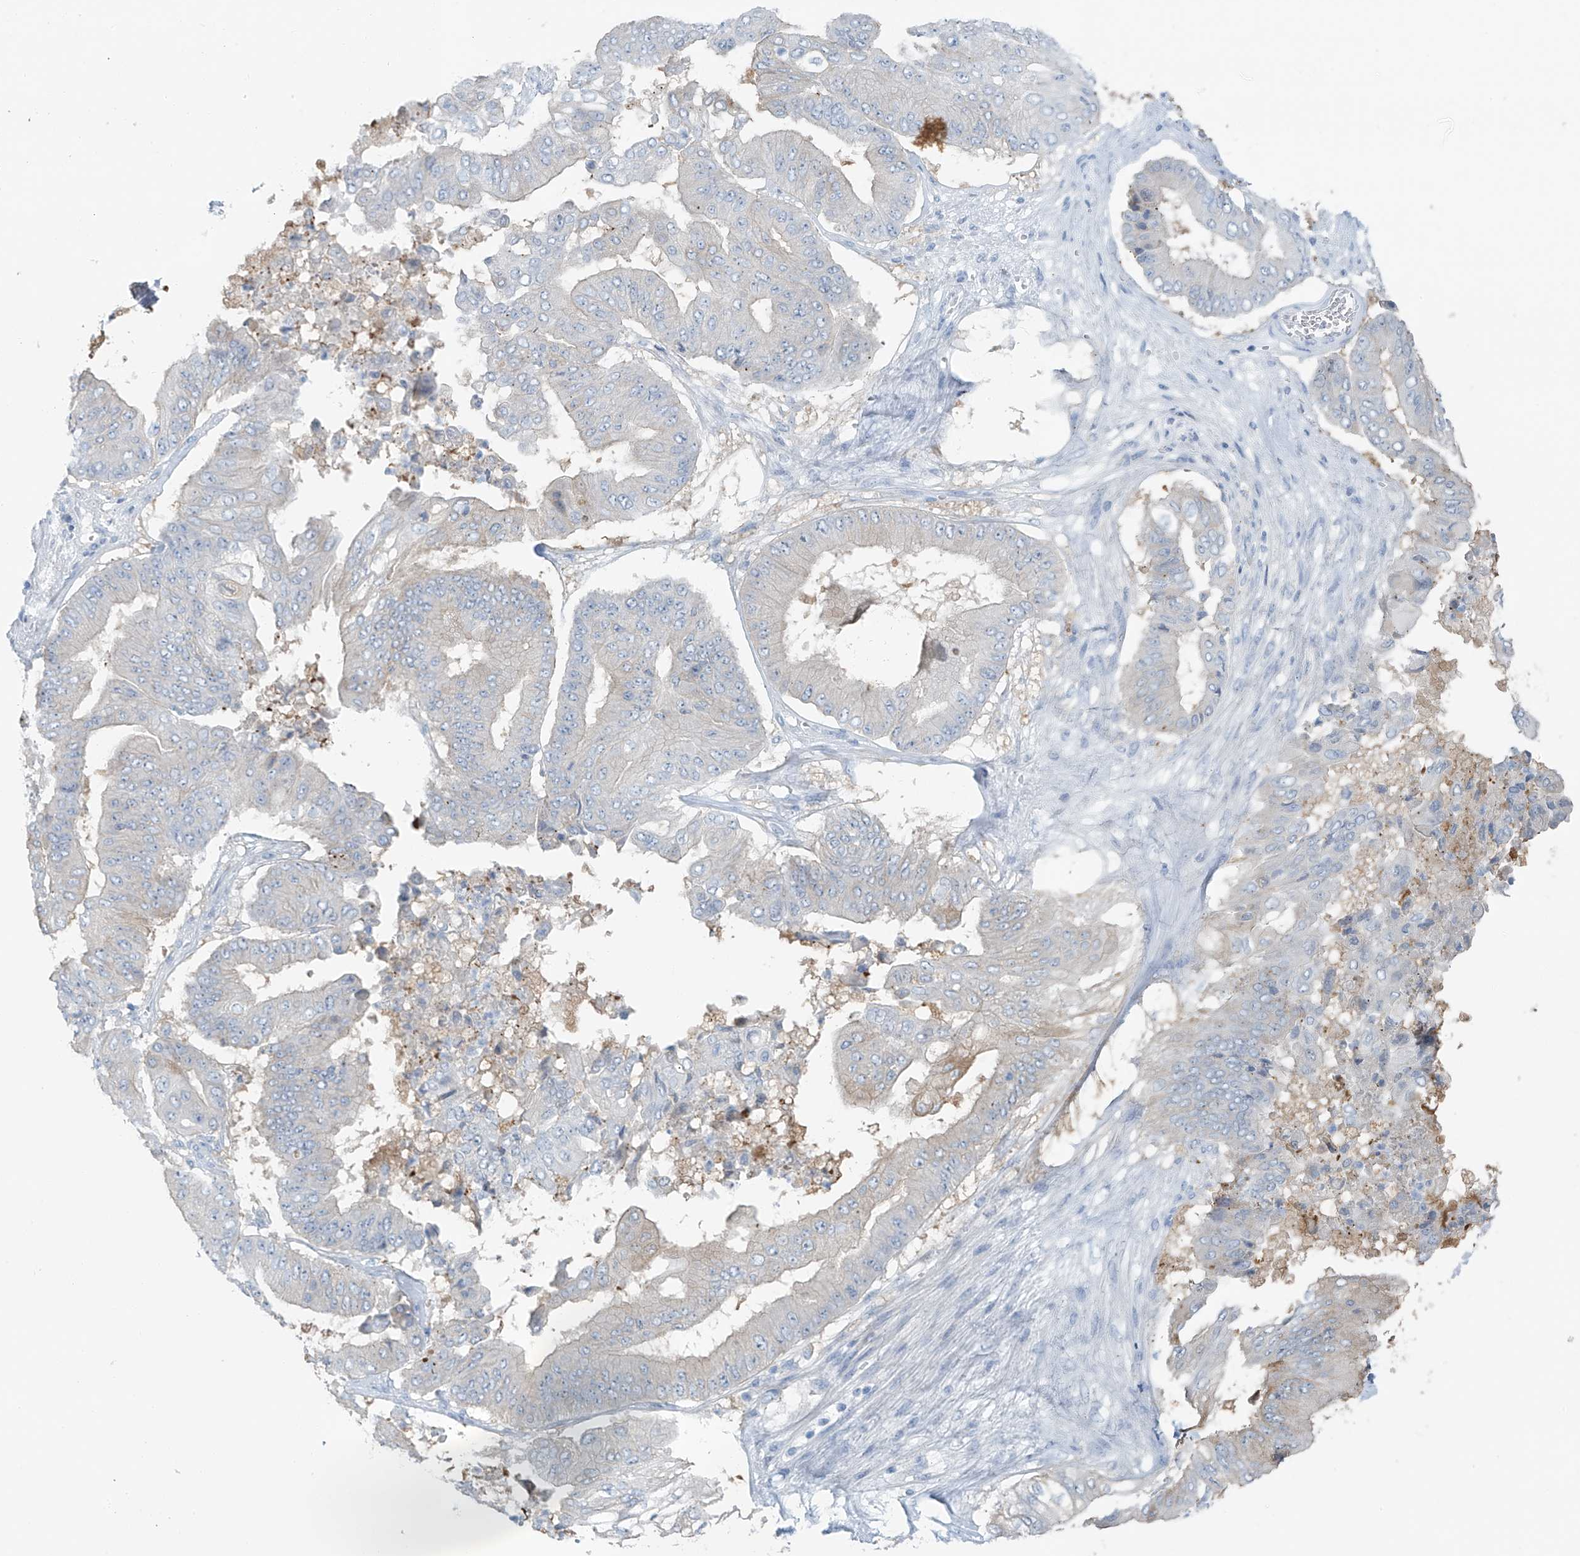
{"staining": {"intensity": "negative", "quantity": "none", "location": "none"}, "tissue": "pancreatic cancer", "cell_type": "Tumor cells", "image_type": "cancer", "snomed": [{"axis": "morphology", "description": "Adenocarcinoma, NOS"}, {"axis": "topography", "description": "Pancreas"}], "caption": "The image displays no significant staining in tumor cells of adenocarcinoma (pancreatic). (DAB (3,3'-diaminobenzidine) immunohistochemistry with hematoxylin counter stain).", "gene": "SLC25A43", "patient": {"sex": "female", "age": 77}}